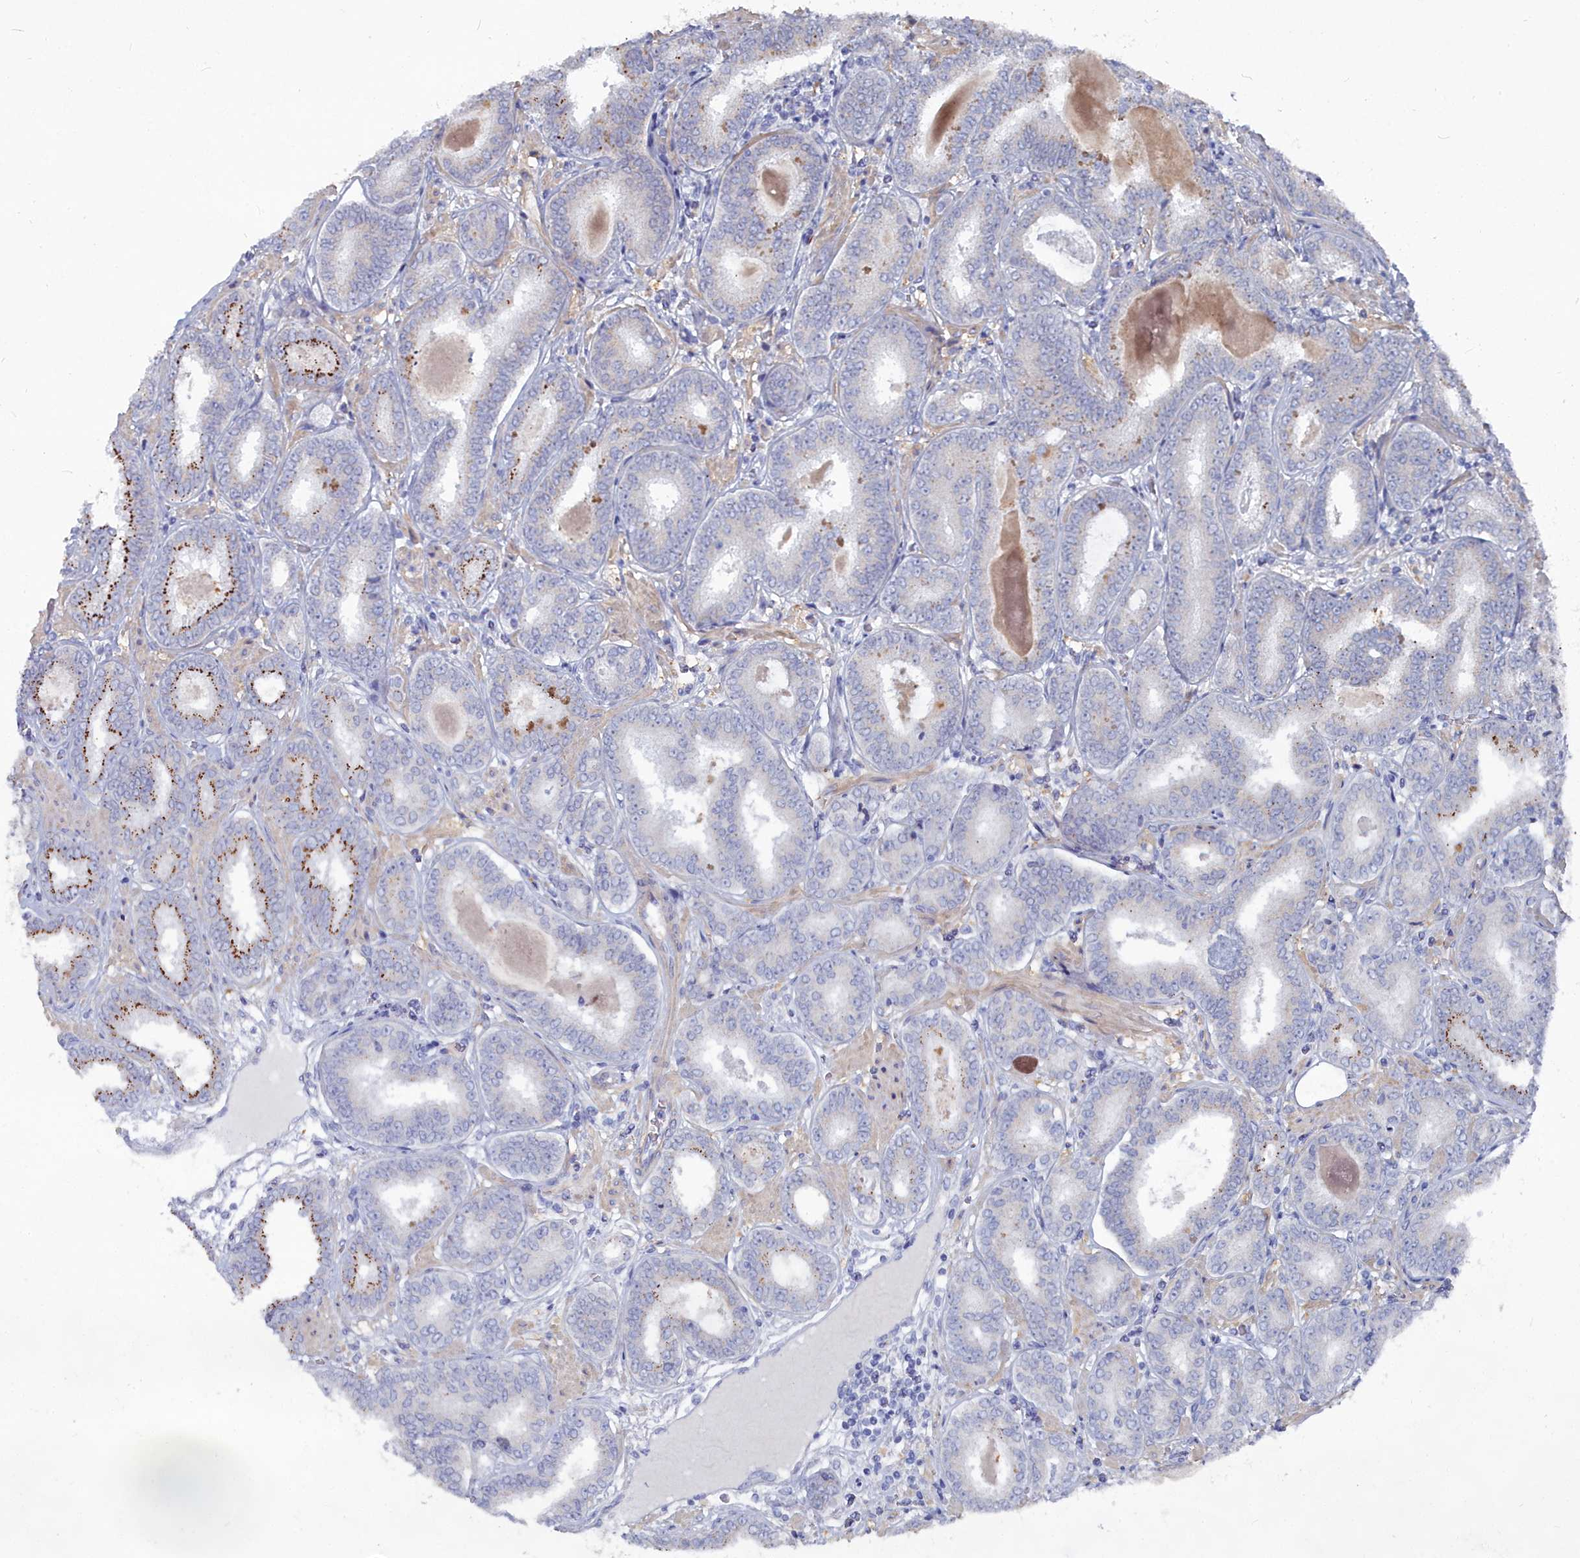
{"staining": {"intensity": "strong", "quantity": "25%-75%", "location": "cytoplasmic/membranous"}, "tissue": "prostate cancer", "cell_type": "Tumor cells", "image_type": "cancer", "snomed": [{"axis": "morphology", "description": "Adenocarcinoma, High grade"}, {"axis": "topography", "description": "Prostate"}], "caption": "There is high levels of strong cytoplasmic/membranous positivity in tumor cells of prostate high-grade adenocarcinoma, as demonstrated by immunohistochemical staining (brown color).", "gene": "SHISAL2A", "patient": {"sex": "male", "age": 72}}